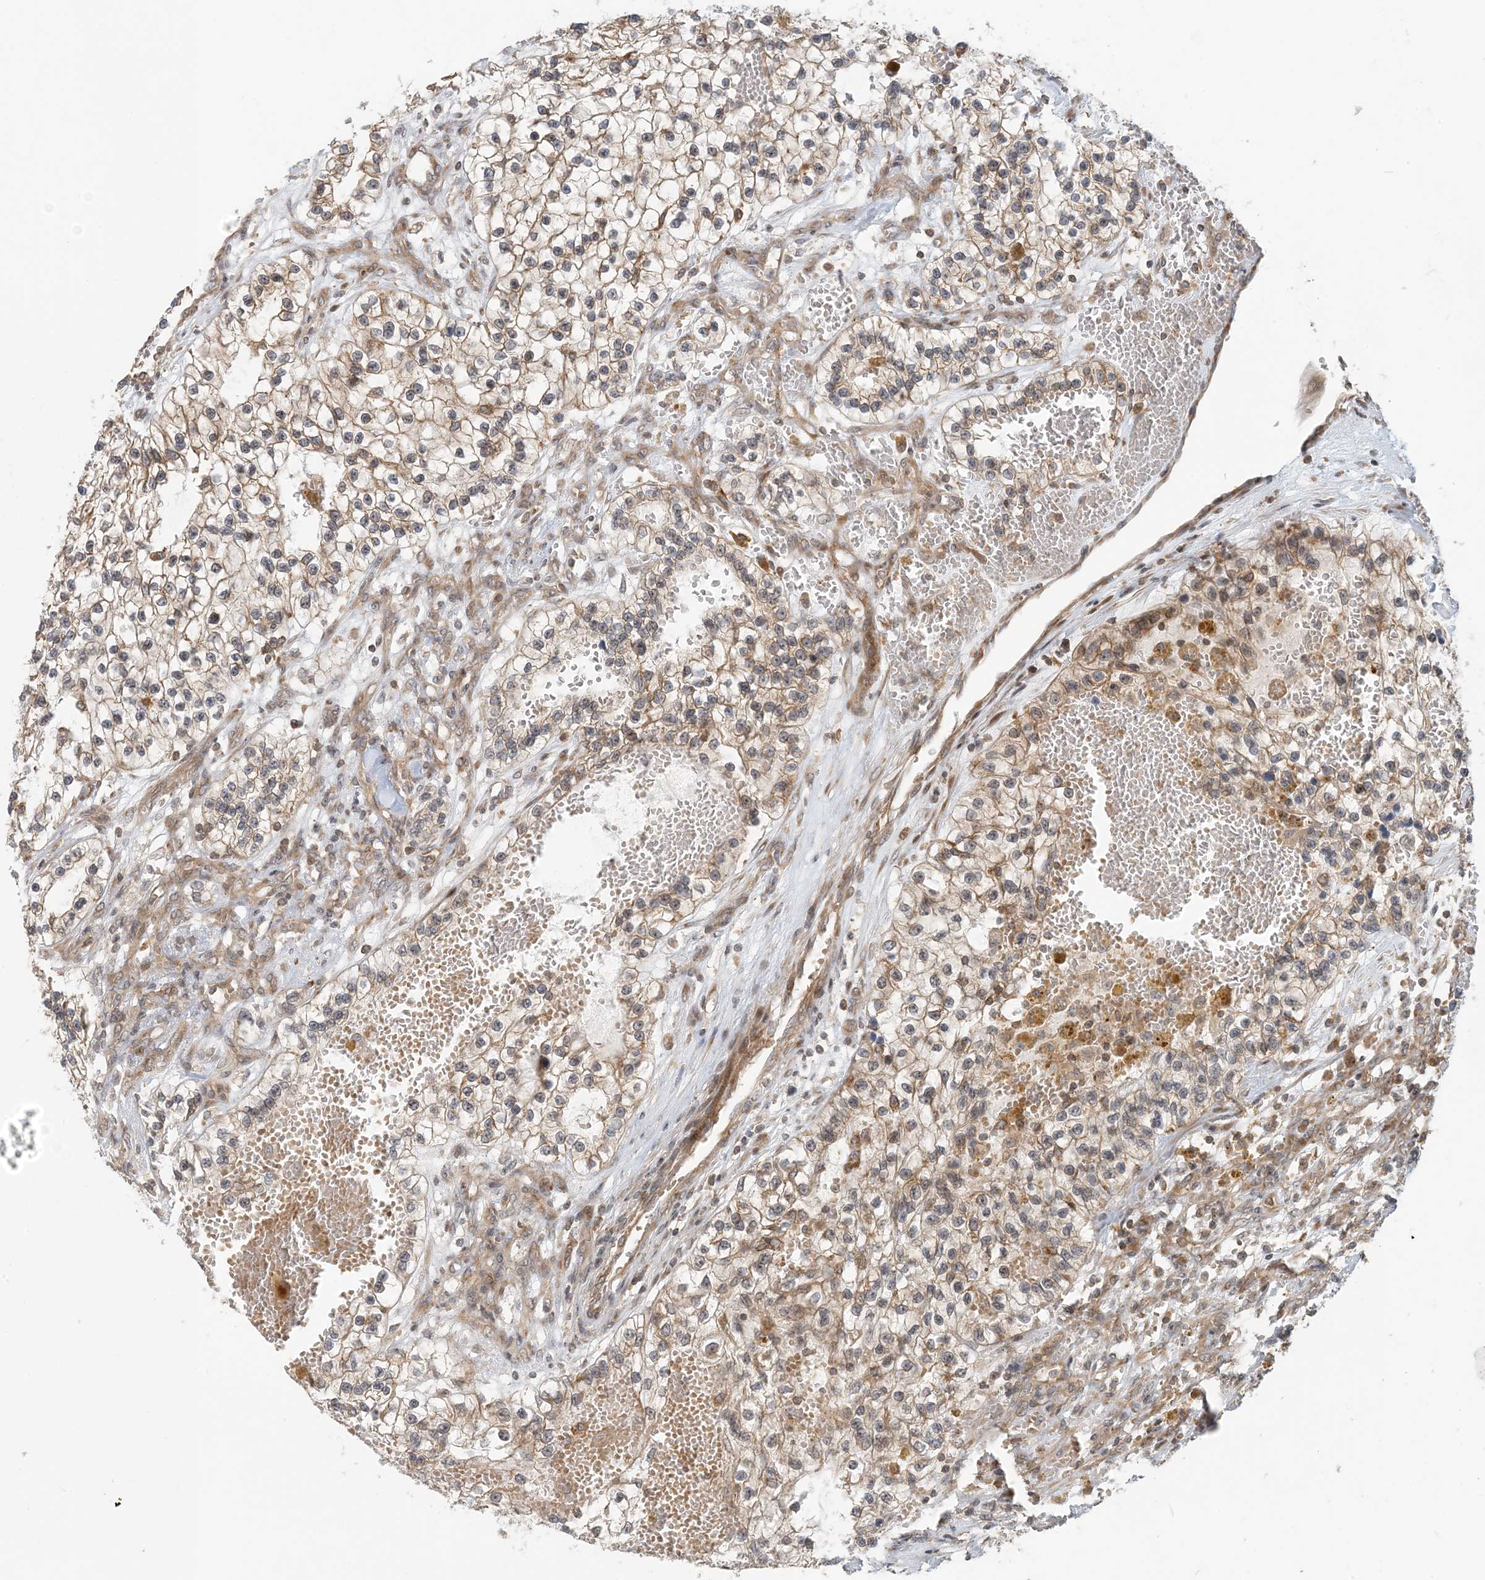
{"staining": {"intensity": "weak", "quantity": ">75%", "location": "cytoplasmic/membranous"}, "tissue": "renal cancer", "cell_type": "Tumor cells", "image_type": "cancer", "snomed": [{"axis": "morphology", "description": "Adenocarcinoma, NOS"}, {"axis": "topography", "description": "Kidney"}], "caption": "Brown immunohistochemical staining in renal cancer (adenocarcinoma) shows weak cytoplasmic/membranous expression in approximately >75% of tumor cells.", "gene": "ATP13A2", "patient": {"sex": "female", "age": 57}}